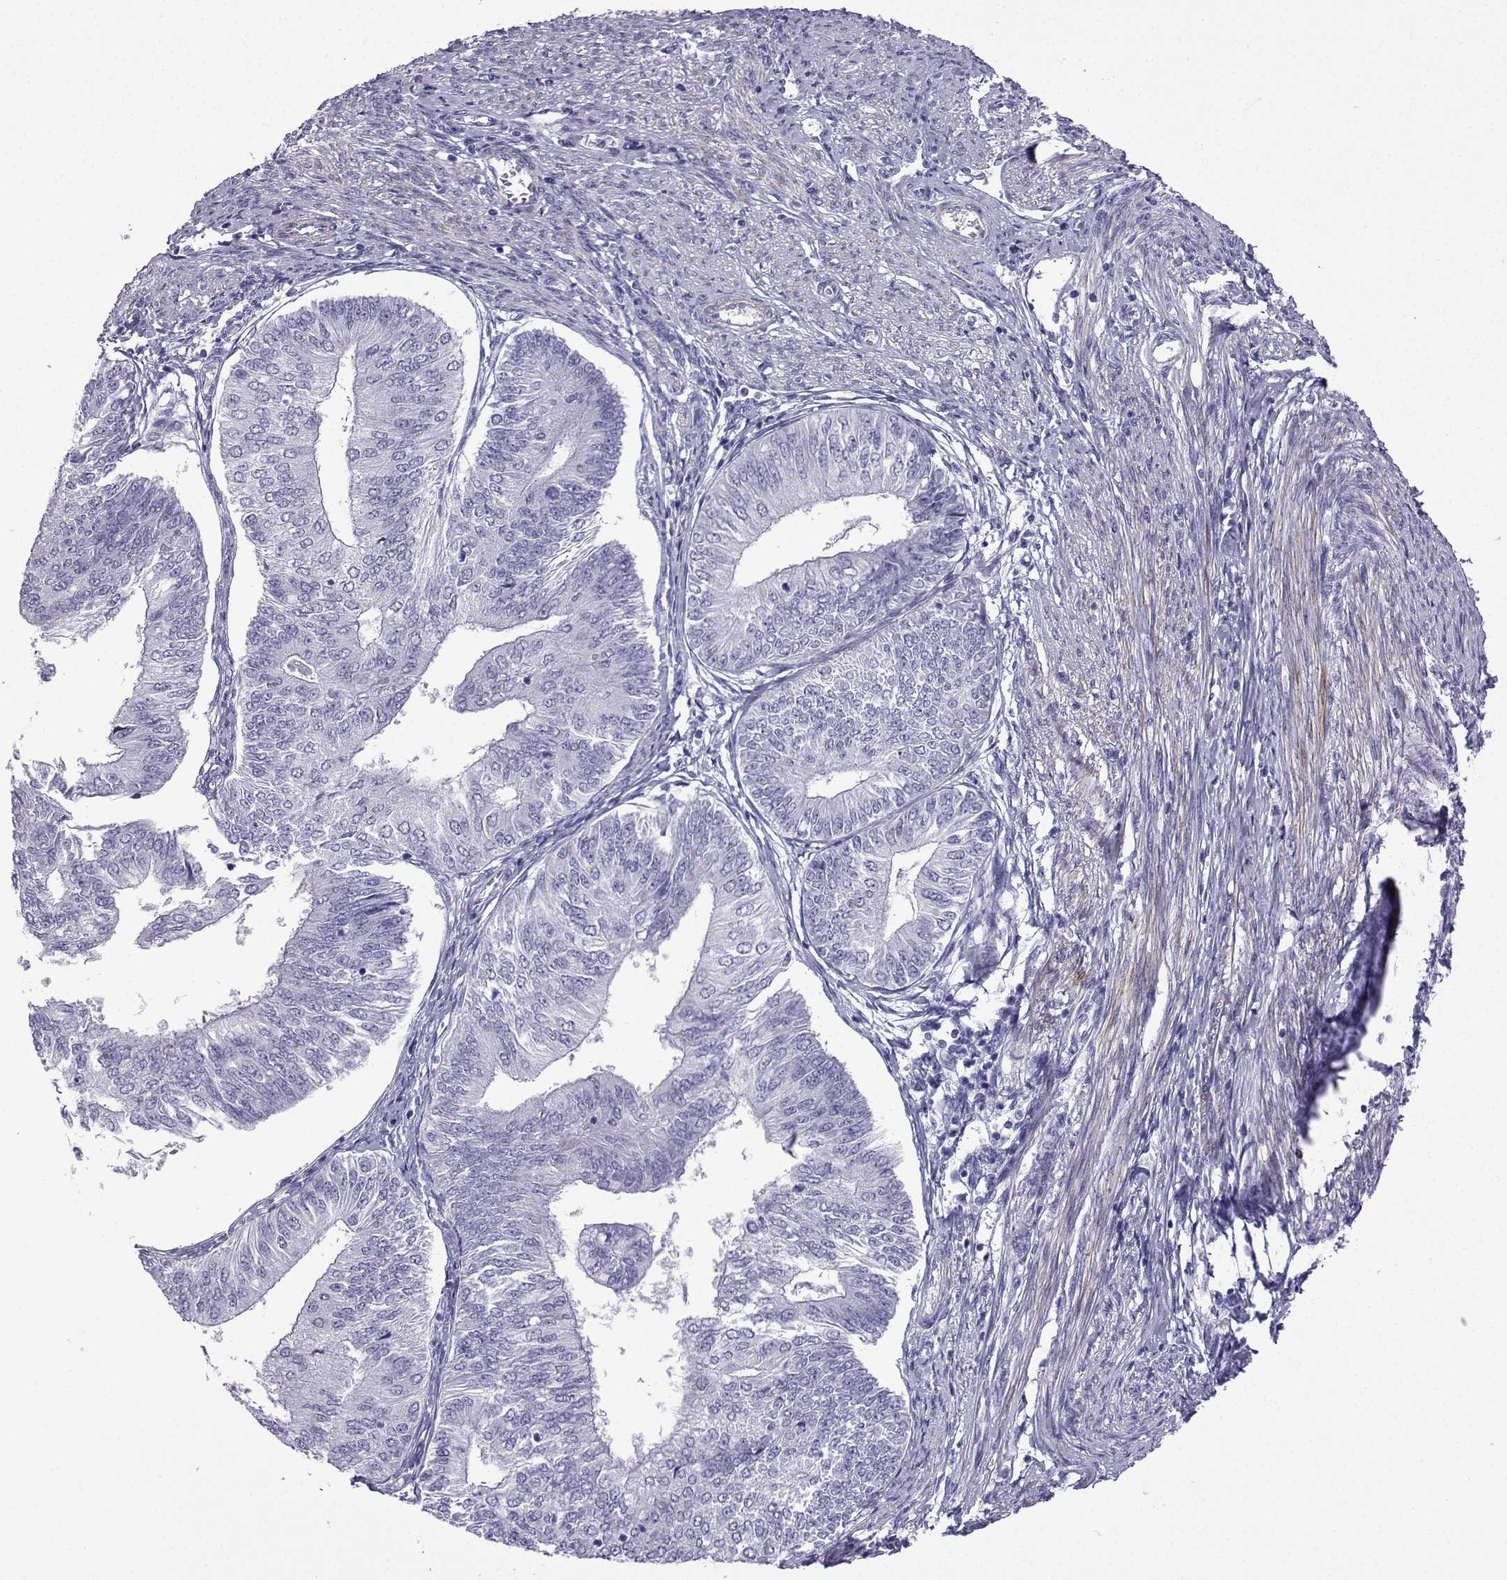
{"staining": {"intensity": "negative", "quantity": "none", "location": "none"}, "tissue": "endometrial cancer", "cell_type": "Tumor cells", "image_type": "cancer", "snomed": [{"axis": "morphology", "description": "Adenocarcinoma, NOS"}, {"axis": "topography", "description": "Endometrium"}], "caption": "Immunohistochemistry (IHC) of endometrial adenocarcinoma exhibits no positivity in tumor cells.", "gene": "KCNF1", "patient": {"sex": "female", "age": 58}}